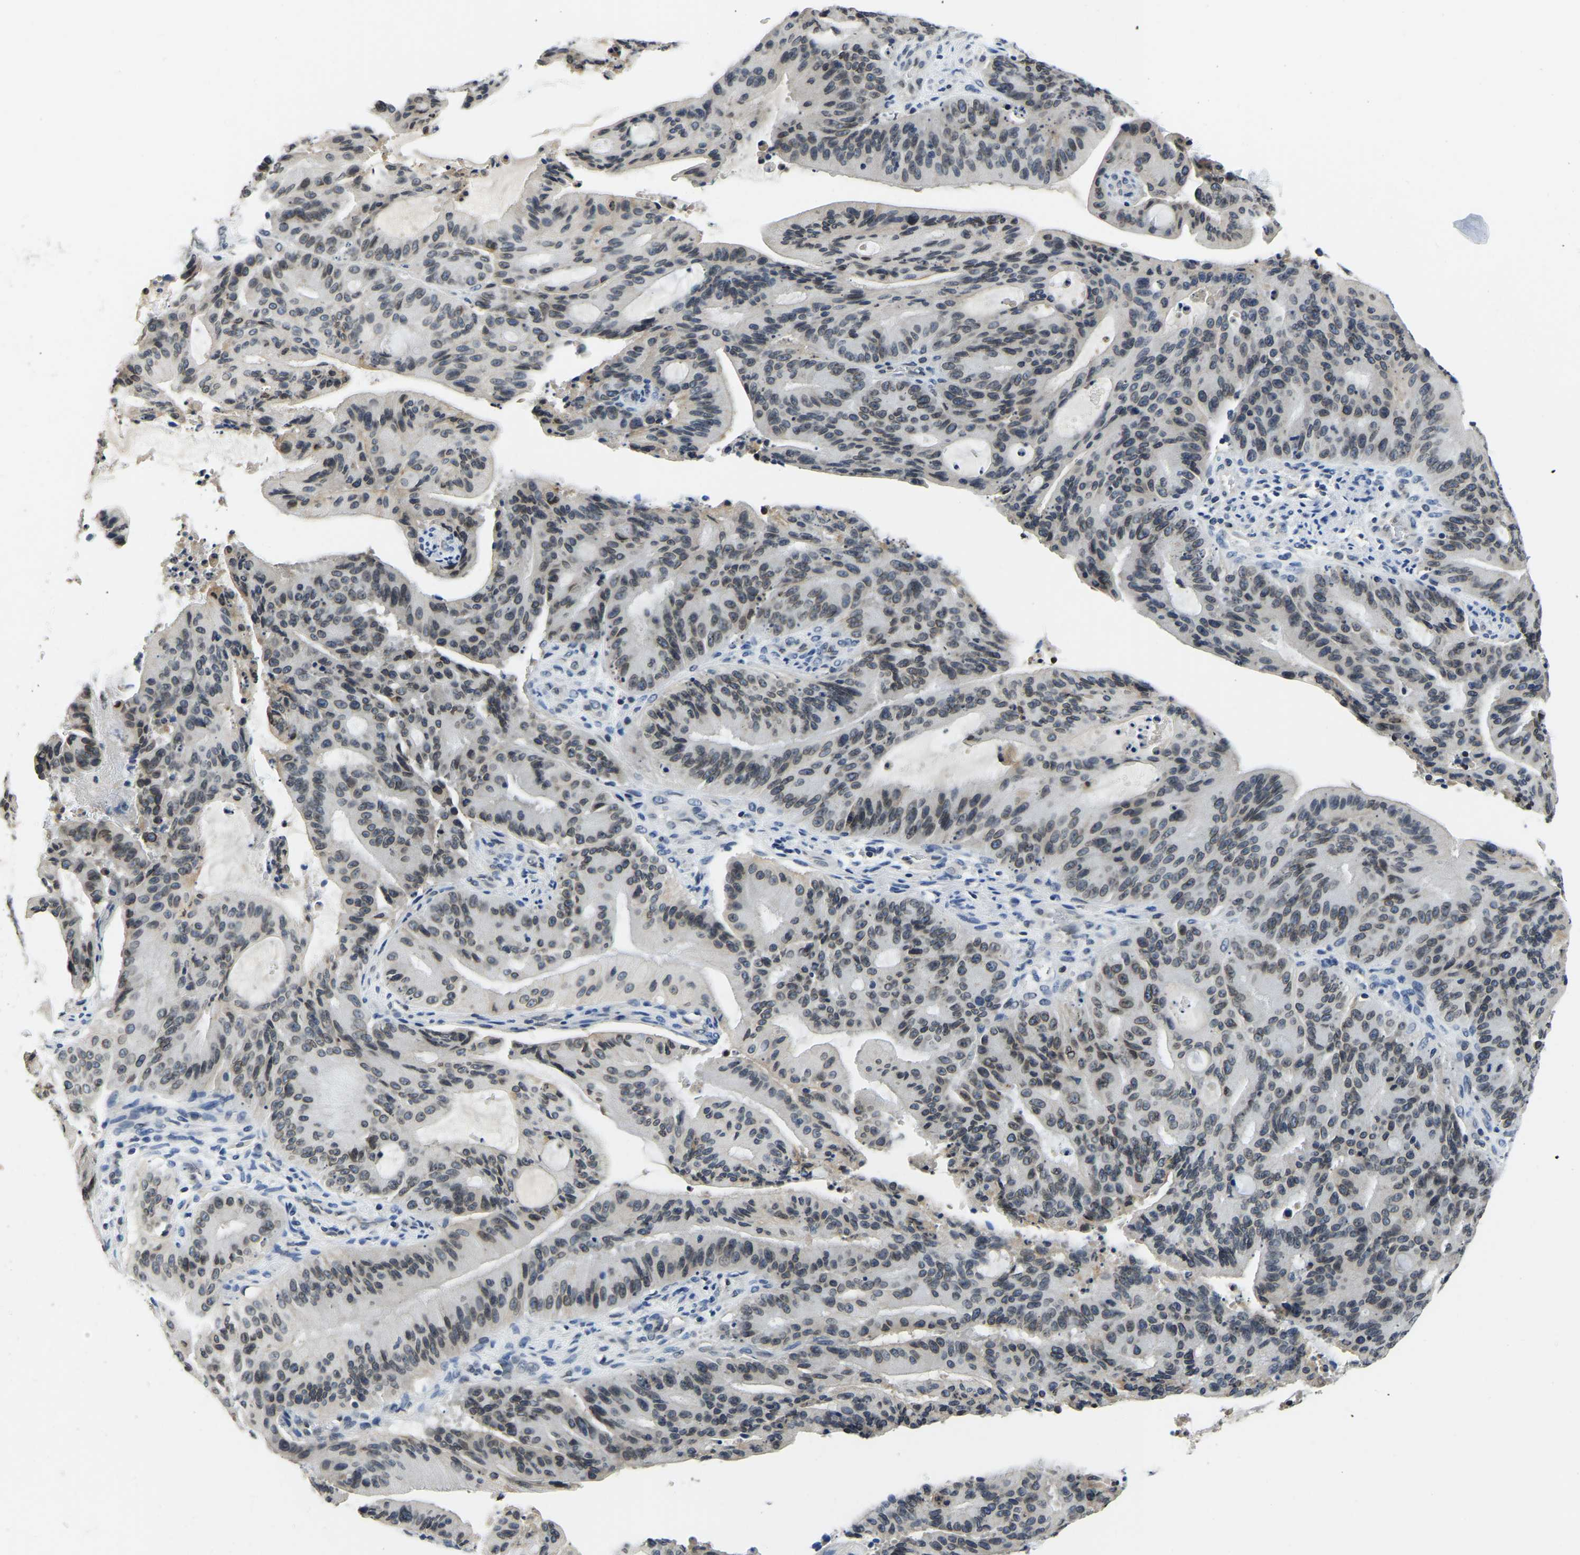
{"staining": {"intensity": "weak", "quantity": ">75%", "location": "cytoplasmic/membranous,nuclear"}, "tissue": "liver cancer", "cell_type": "Tumor cells", "image_type": "cancer", "snomed": [{"axis": "morphology", "description": "Normal tissue, NOS"}, {"axis": "morphology", "description": "Cholangiocarcinoma"}, {"axis": "topography", "description": "Liver"}, {"axis": "topography", "description": "Peripheral nerve tissue"}], "caption": "Protein staining of cholangiocarcinoma (liver) tissue demonstrates weak cytoplasmic/membranous and nuclear expression in approximately >75% of tumor cells.", "gene": "RANBP2", "patient": {"sex": "female", "age": 73}}